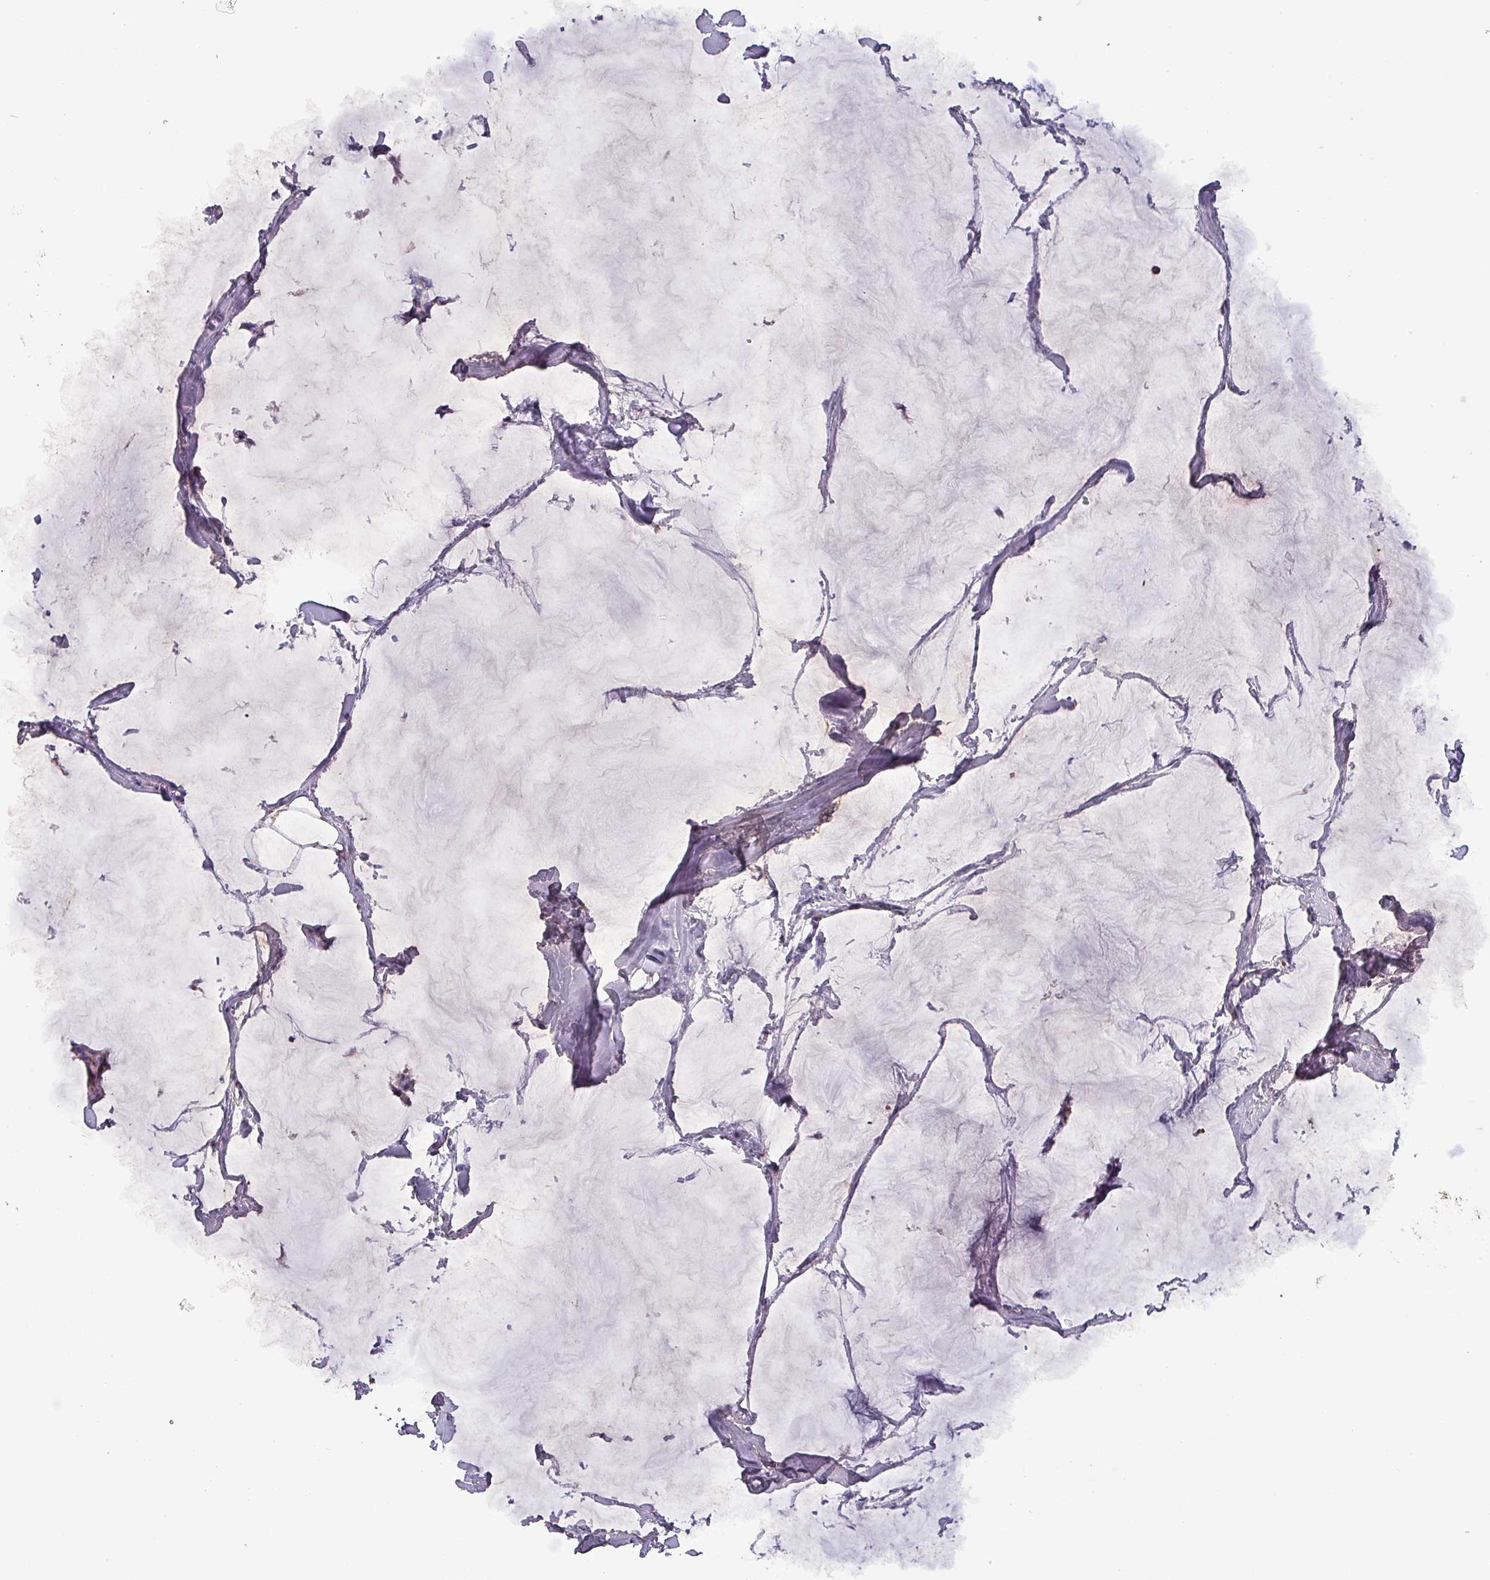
{"staining": {"intensity": "negative", "quantity": "none", "location": "none"}, "tissue": "breast cancer", "cell_type": "Tumor cells", "image_type": "cancer", "snomed": [{"axis": "morphology", "description": "Duct carcinoma"}, {"axis": "topography", "description": "Breast"}], "caption": "A photomicrograph of human invasive ductal carcinoma (breast) is negative for staining in tumor cells. (DAB immunohistochemistry visualized using brightfield microscopy, high magnification).", "gene": "HSD3B7", "patient": {"sex": "female", "age": 93}}